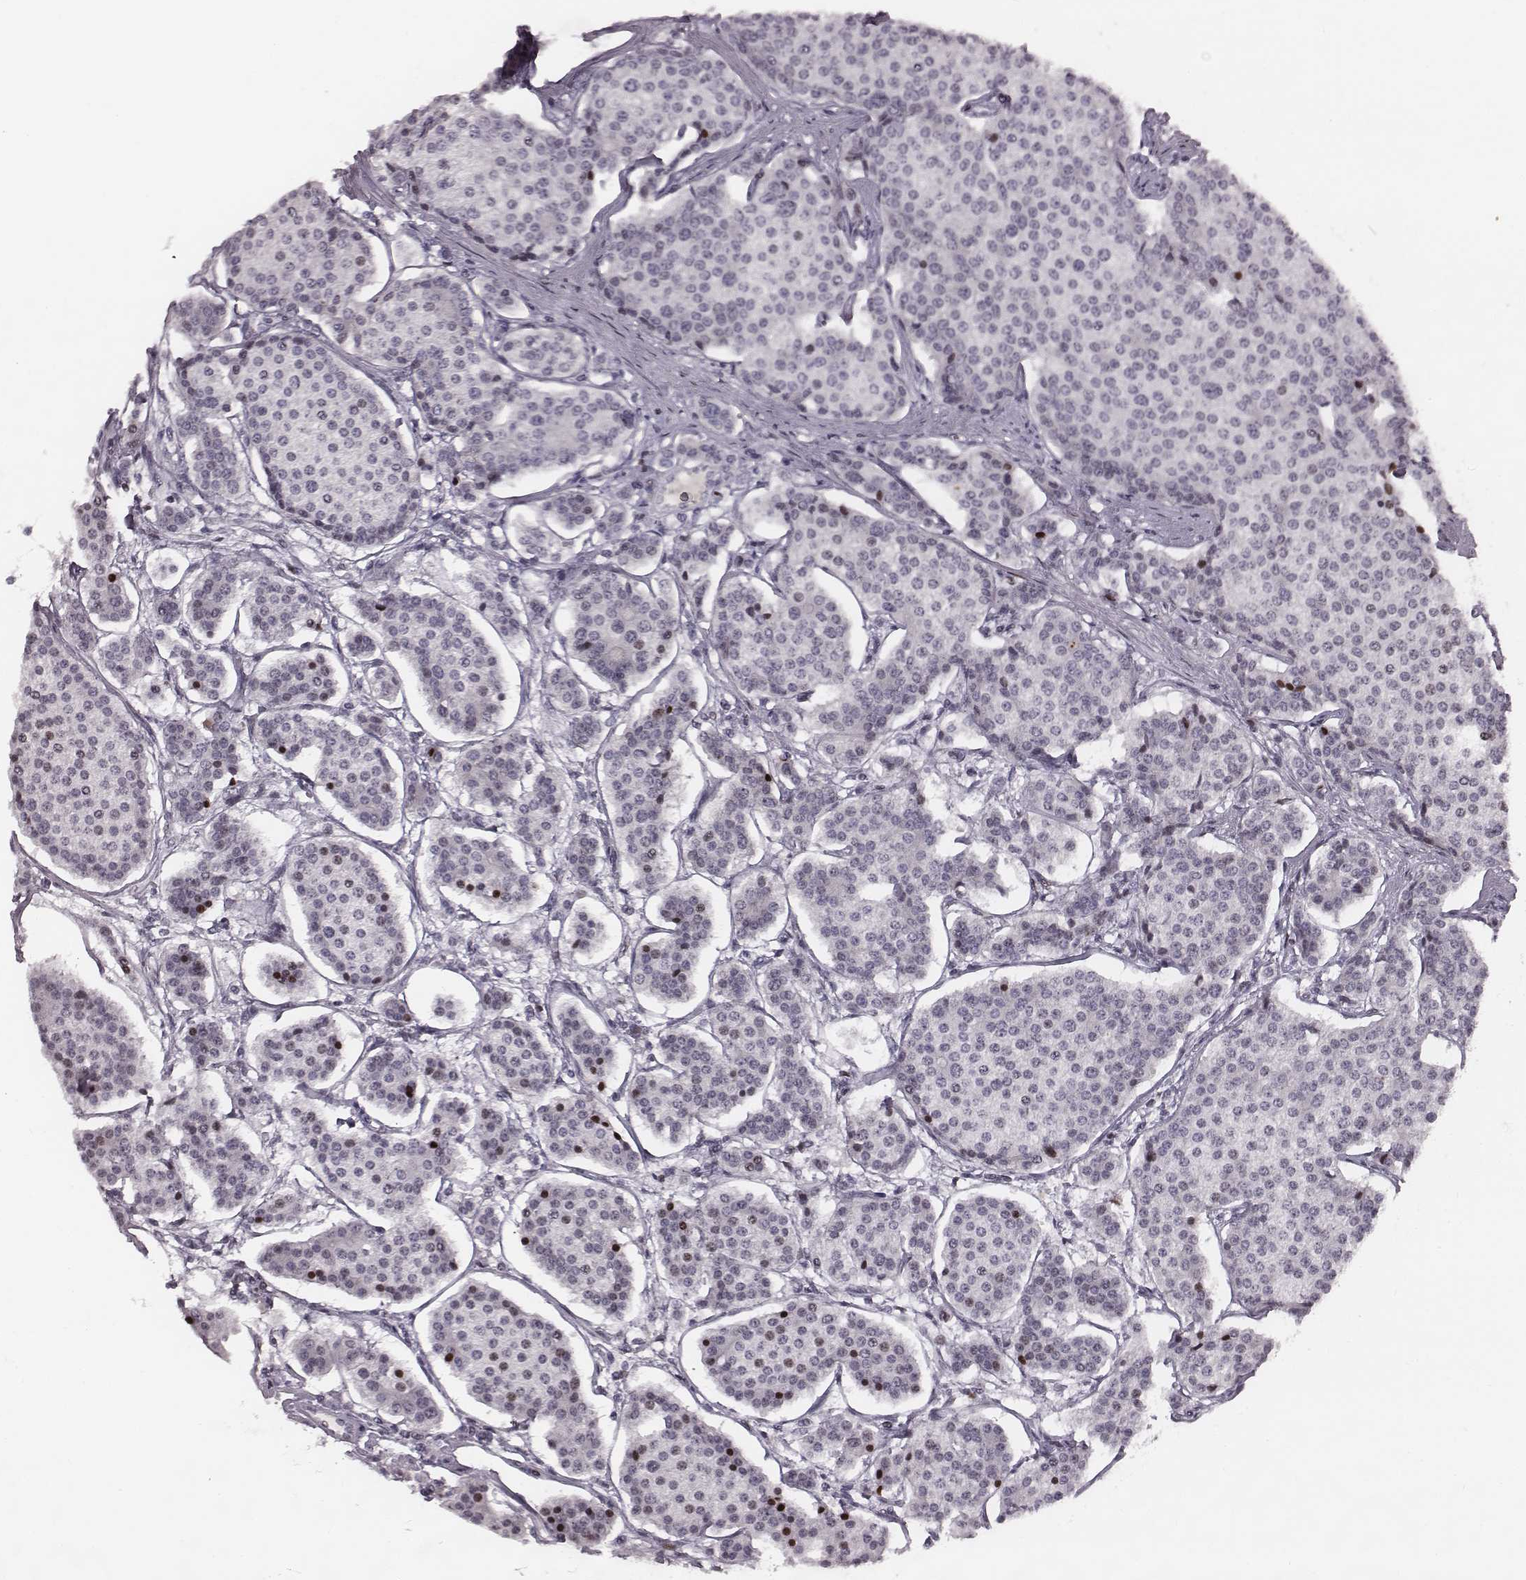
{"staining": {"intensity": "negative", "quantity": "none", "location": "none"}, "tissue": "carcinoid", "cell_type": "Tumor cells", "image_type": "cancer", "snomed": [{"axis": "morphology", "description": "Carcinoid, malignant, NOS"}, {"axis": "topography", "description": "Small intestine"}], "caption": "High power microscopy histopathology image of an IHC micrograph of carcinoid (malignant), revealing no significant positivity in tumor cells.", "gene": "NDC1", "patient": {"sex": "female", "age": 65}}